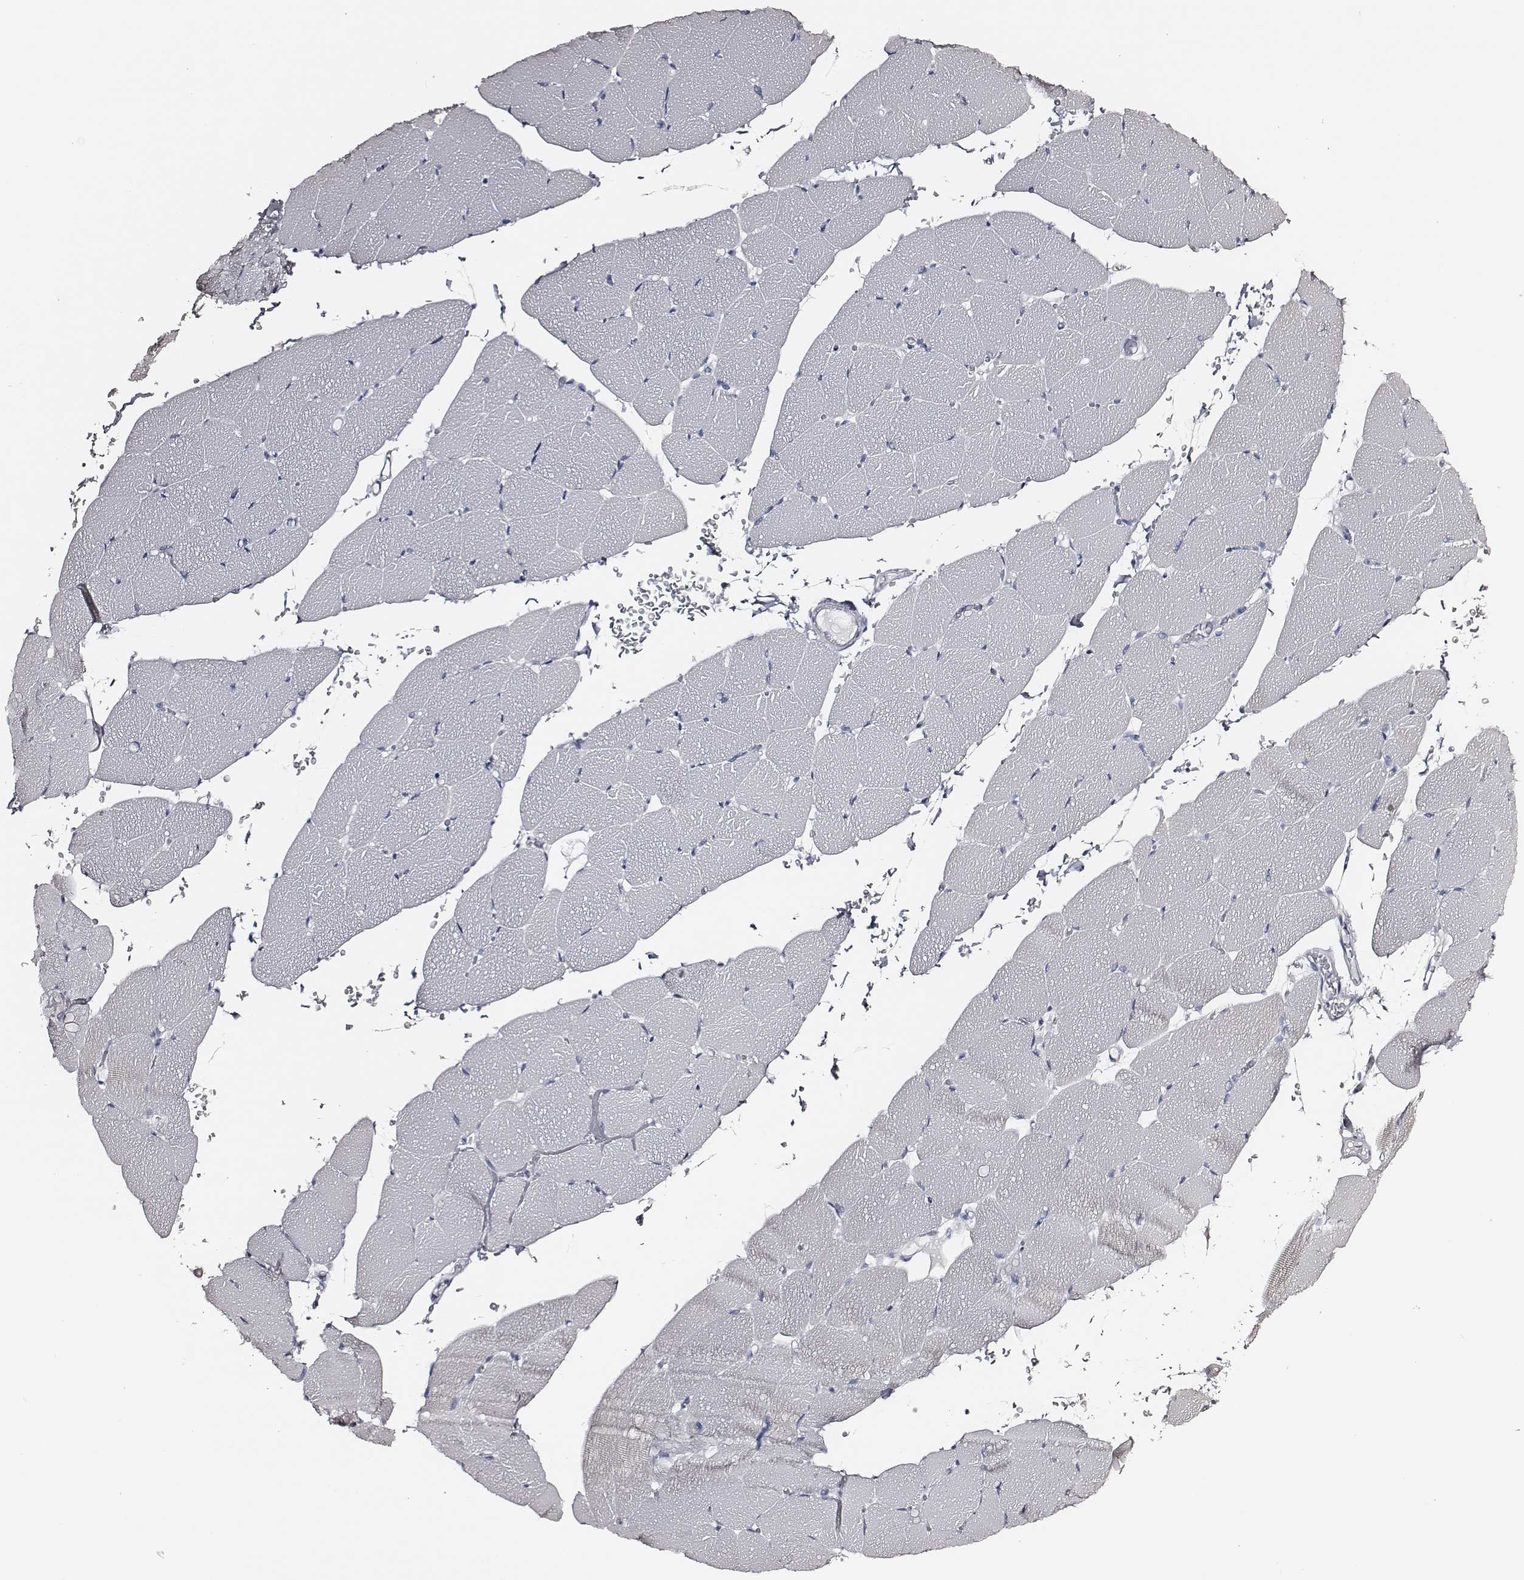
{"staining": {"intensity": "negative", "quantity": "none", "location": "none"}, "tissue": "skeletal muscle", "cell_type": "Myocytes", "image_type": "normal", "snomed": [{"axis": "morphology", "description": "Normal tissue, NOS"}, {"axis": "topography", "description": "Skeletal muscle"}], "caption": "This micrograph is of benign skeletal muscle stained with immunohistochemistry to label a protein in brown with the nuclei are counter-stained blue. There is no staining in myocytes.", "gene": "DPEP1", "patient": {"sex": "female", "age": 37}}